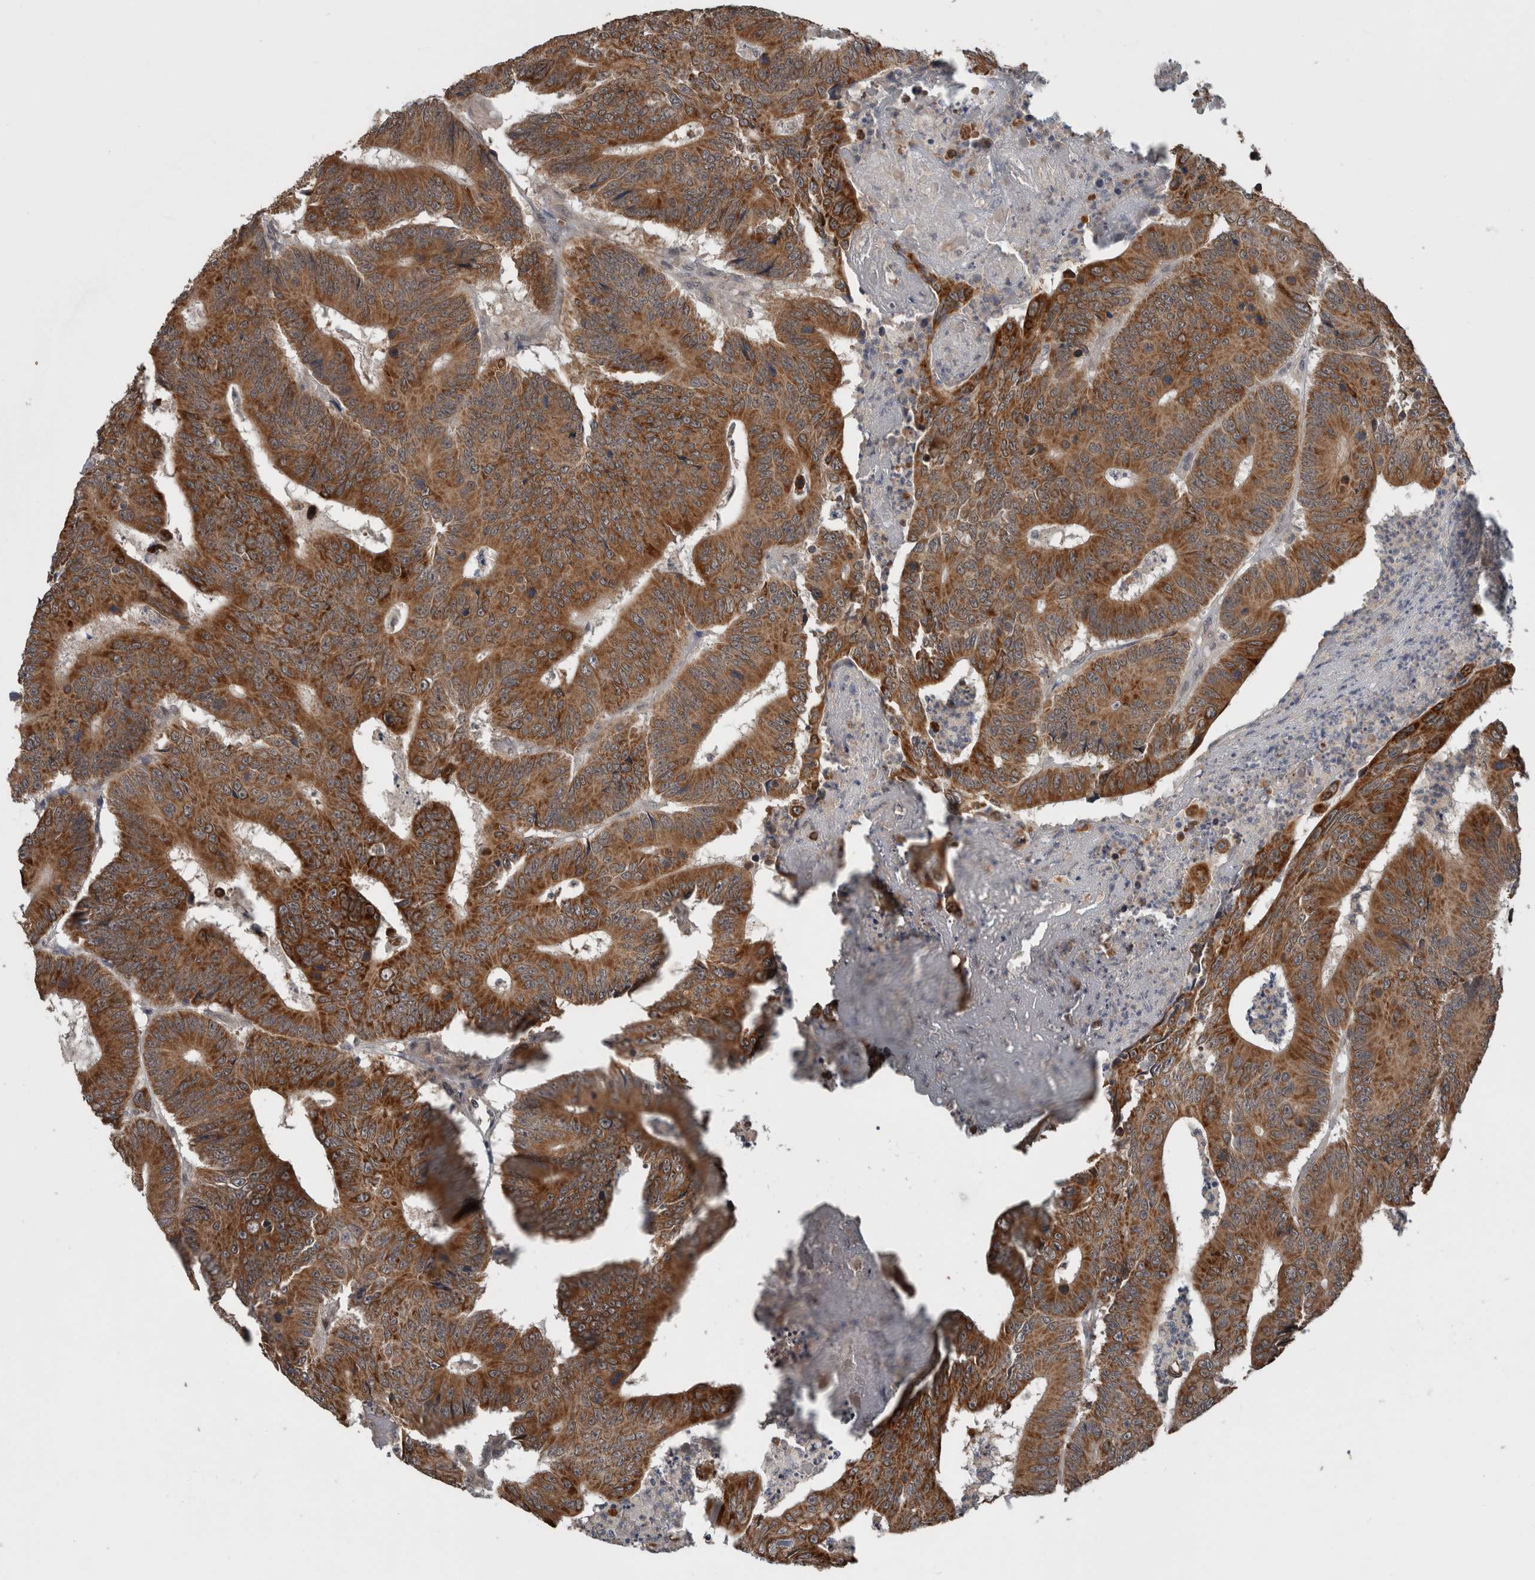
{"staining": {"intensity": "strong", "quantity": ">75%", "location": "cytoplasmic/membranous"}, "tissue": "colorectal cancer", "cell_type": "Tumor cells", "image_type": "cancer", "snomed": [{"axis": "morphology", "description": "Adenocarcinoma, NOS"}, {"axis": "topography", "description": "Colon"}], "caption": "IHC of human colorectal adenocarcinoma demonstrates high levels of strong cytoplasmic/membranous staining in about >75% of tumor cells.", "gene": "ENY2", "patient": {"sex": "male", "age": 83}}